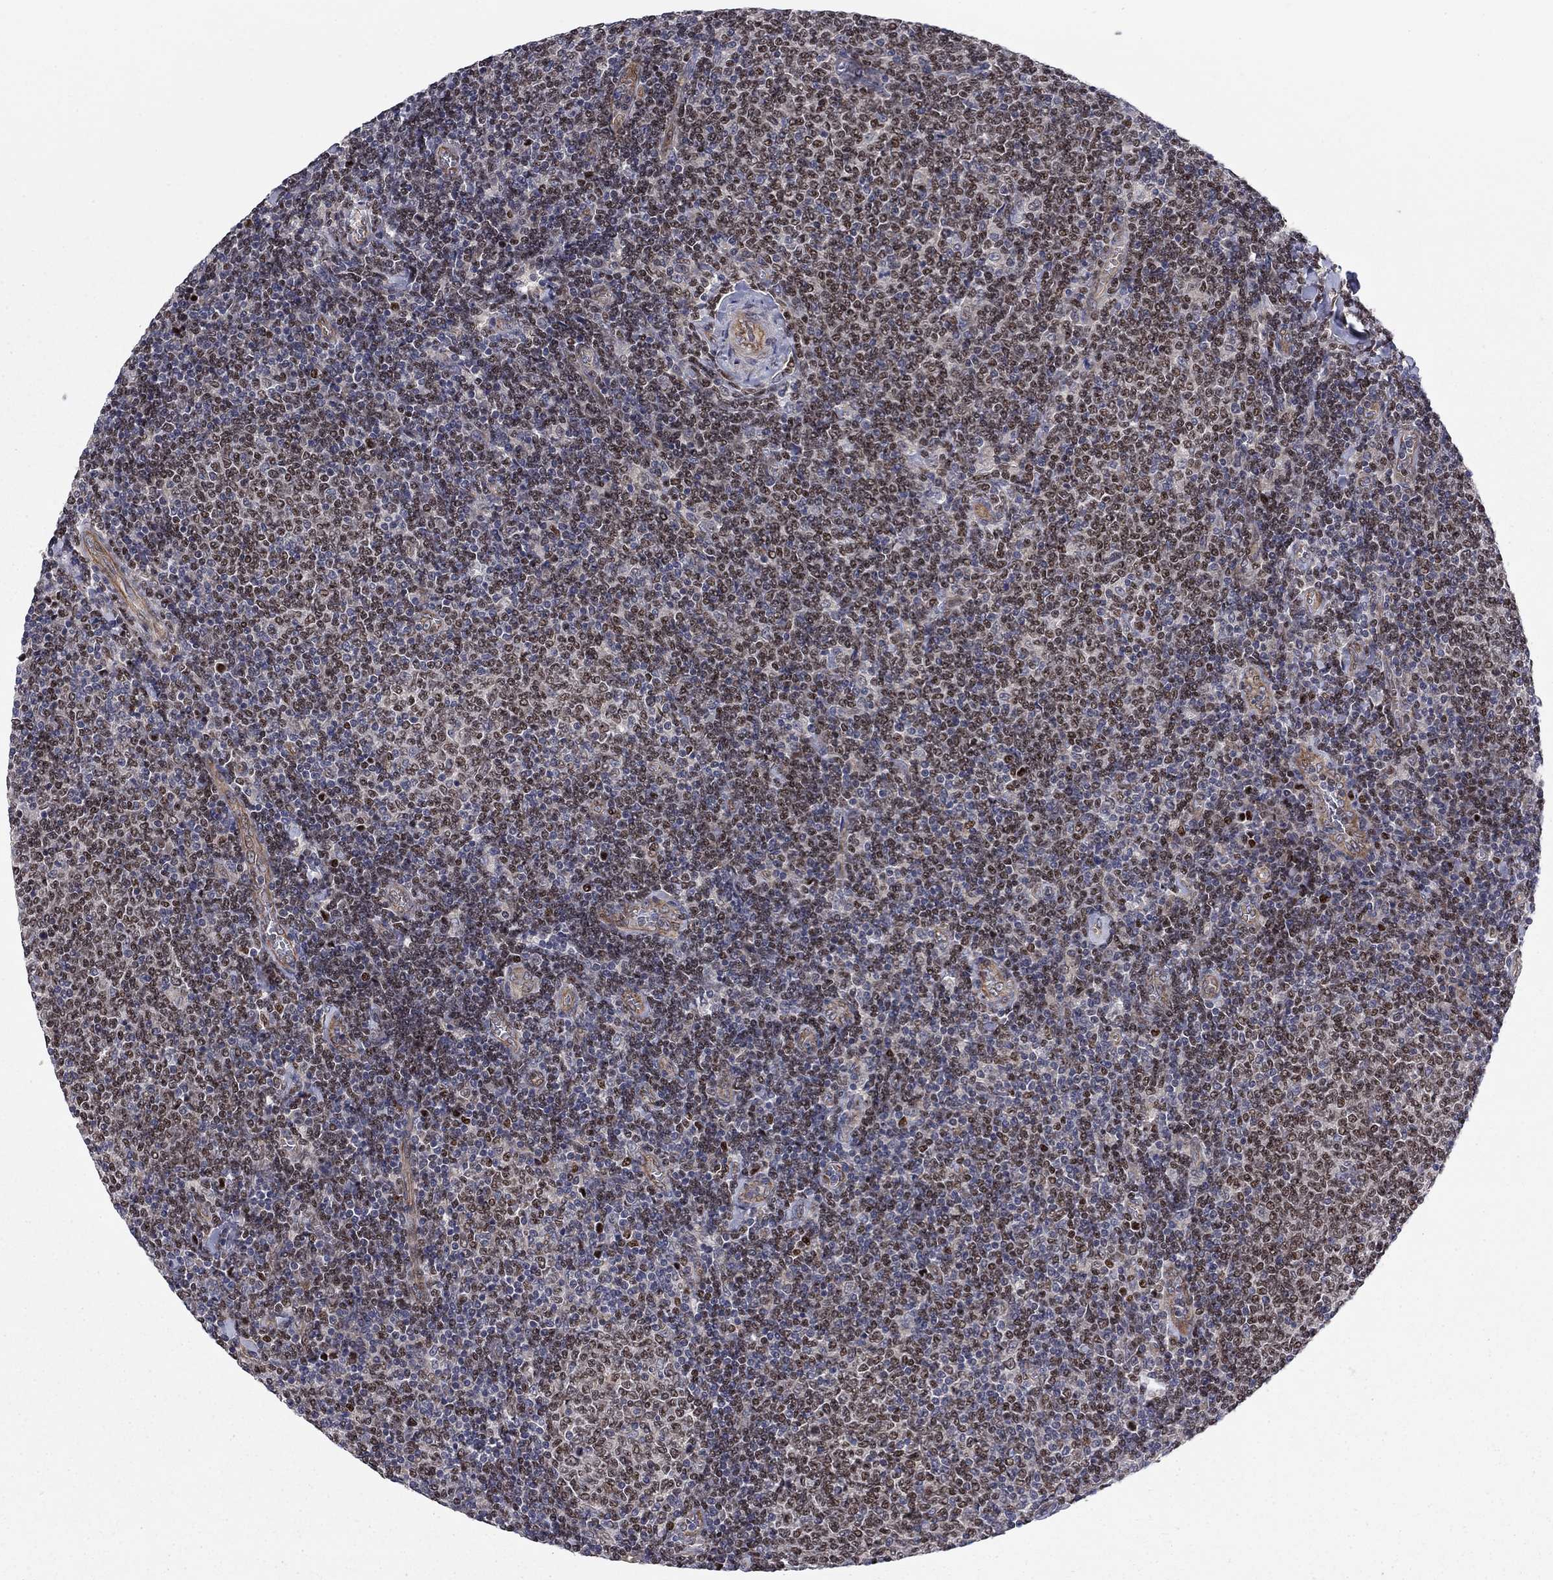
{"staining": {"intensity": "weak", "quantity": ">75%", "location": "nuclear"}, "tissue": "lymphoma", "cell_type": "Tumor cells", "image_type": "cancer", "snomed": [{"axis": "morphology", "description": "Malignant lymphoma, non-Hodgkin's type, Low grade"}, {"axis": "topography", "description": "Lymph node"}], "caption": "Immunohistochemical staining of human lymphoma displays weak nuclear protein positivity in about >75% of tumor cells. (Stains: DAB in brown, nuclei in blue, Microscopy: brightfield microscopy at high magnification).", "gene": "BCL11A", "patient": {"sex": "male", "age": 52}}